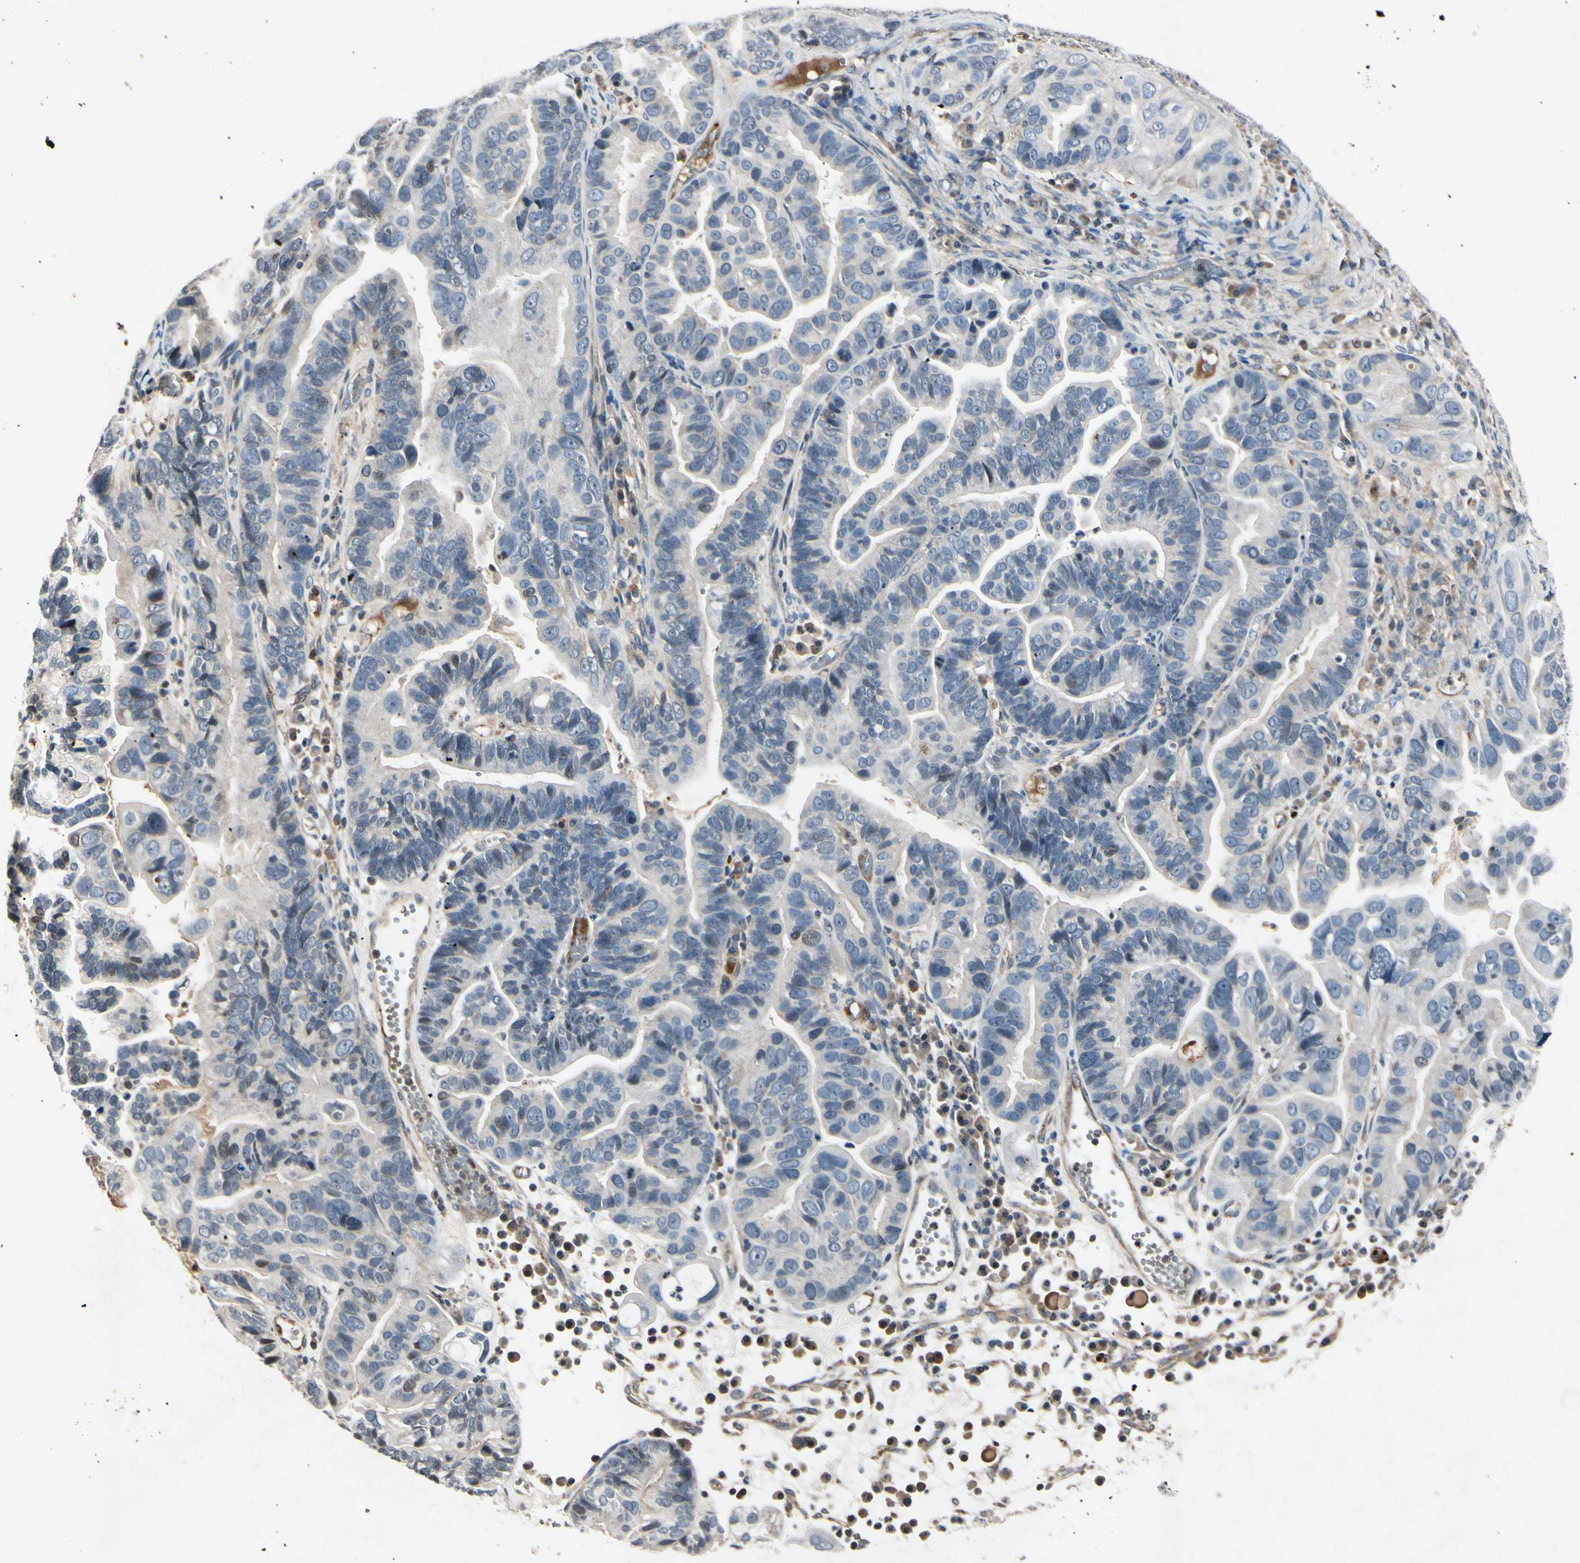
{"staining": {"intensity": "negative", "quantity": "none", "location": "none"}, "tissue": "ovarian cancer", "cell_type": "Tumor cells", "image_type": "cancer", "snomed": [{"axis": "morphology", "description": "Cystadenocarcinoma, serous, NOS"}, {"axis": "topography", "description": "Ovary"}], "caption": "The immunohistochemistry (IHC) histopathology image has no significant expression in tumor cells of ovarian cancer (serous cystadenocarcinoma) tissue. The staining is performed using DAB (3,3'-diaminobenzidine) brown chromogen with nuclei counter-stained in using hematoxylin.", "gene": "AEBP1", "patient": {"sex": "female", "age": 56}}